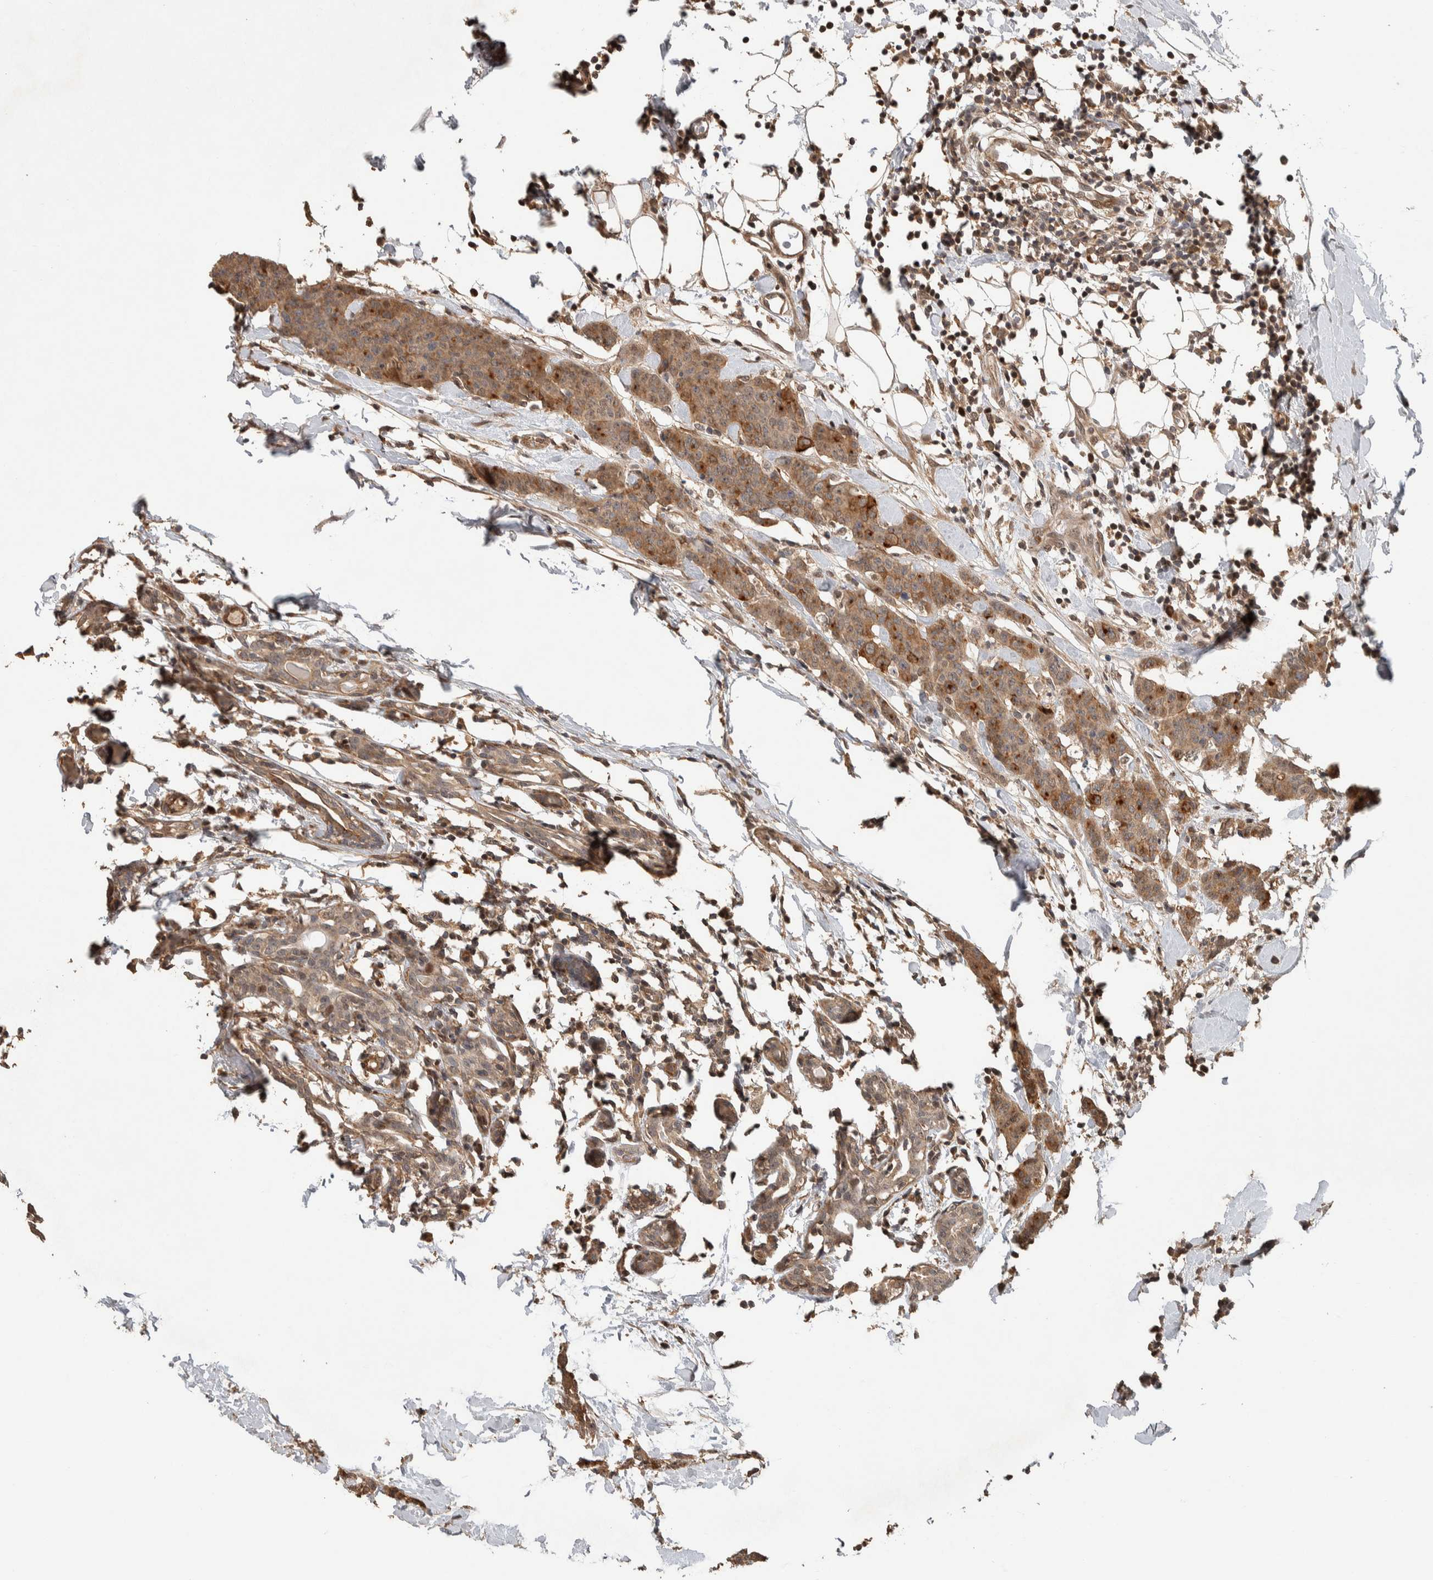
{"staining": {"intensity": "moderate", "quantity": ">75%", "location": "cytoplasmic/membranous"}, "tissue": "breast cancer", "cell_type": "Tumor cells", "image_type": "cancer", "snomed": [{"axis": "morphology", "description": "Normal tissue, NOS"}, {"axis": "morphology", "description": "Duct carcinoma"}, {"axis": "topography", "description": "Breast"}], "caption": "High-magnification brightfield microscopy of breast cancer stained with DAB (brown) and counterstained with hematoxylin (blue). tumor cells exhibit moderate cytoplasmic/membranous positivity is appreciated in approximately>75% of cells.", "gene": "CYSRT1", "patient": {"sex": "female", "age": 40}}